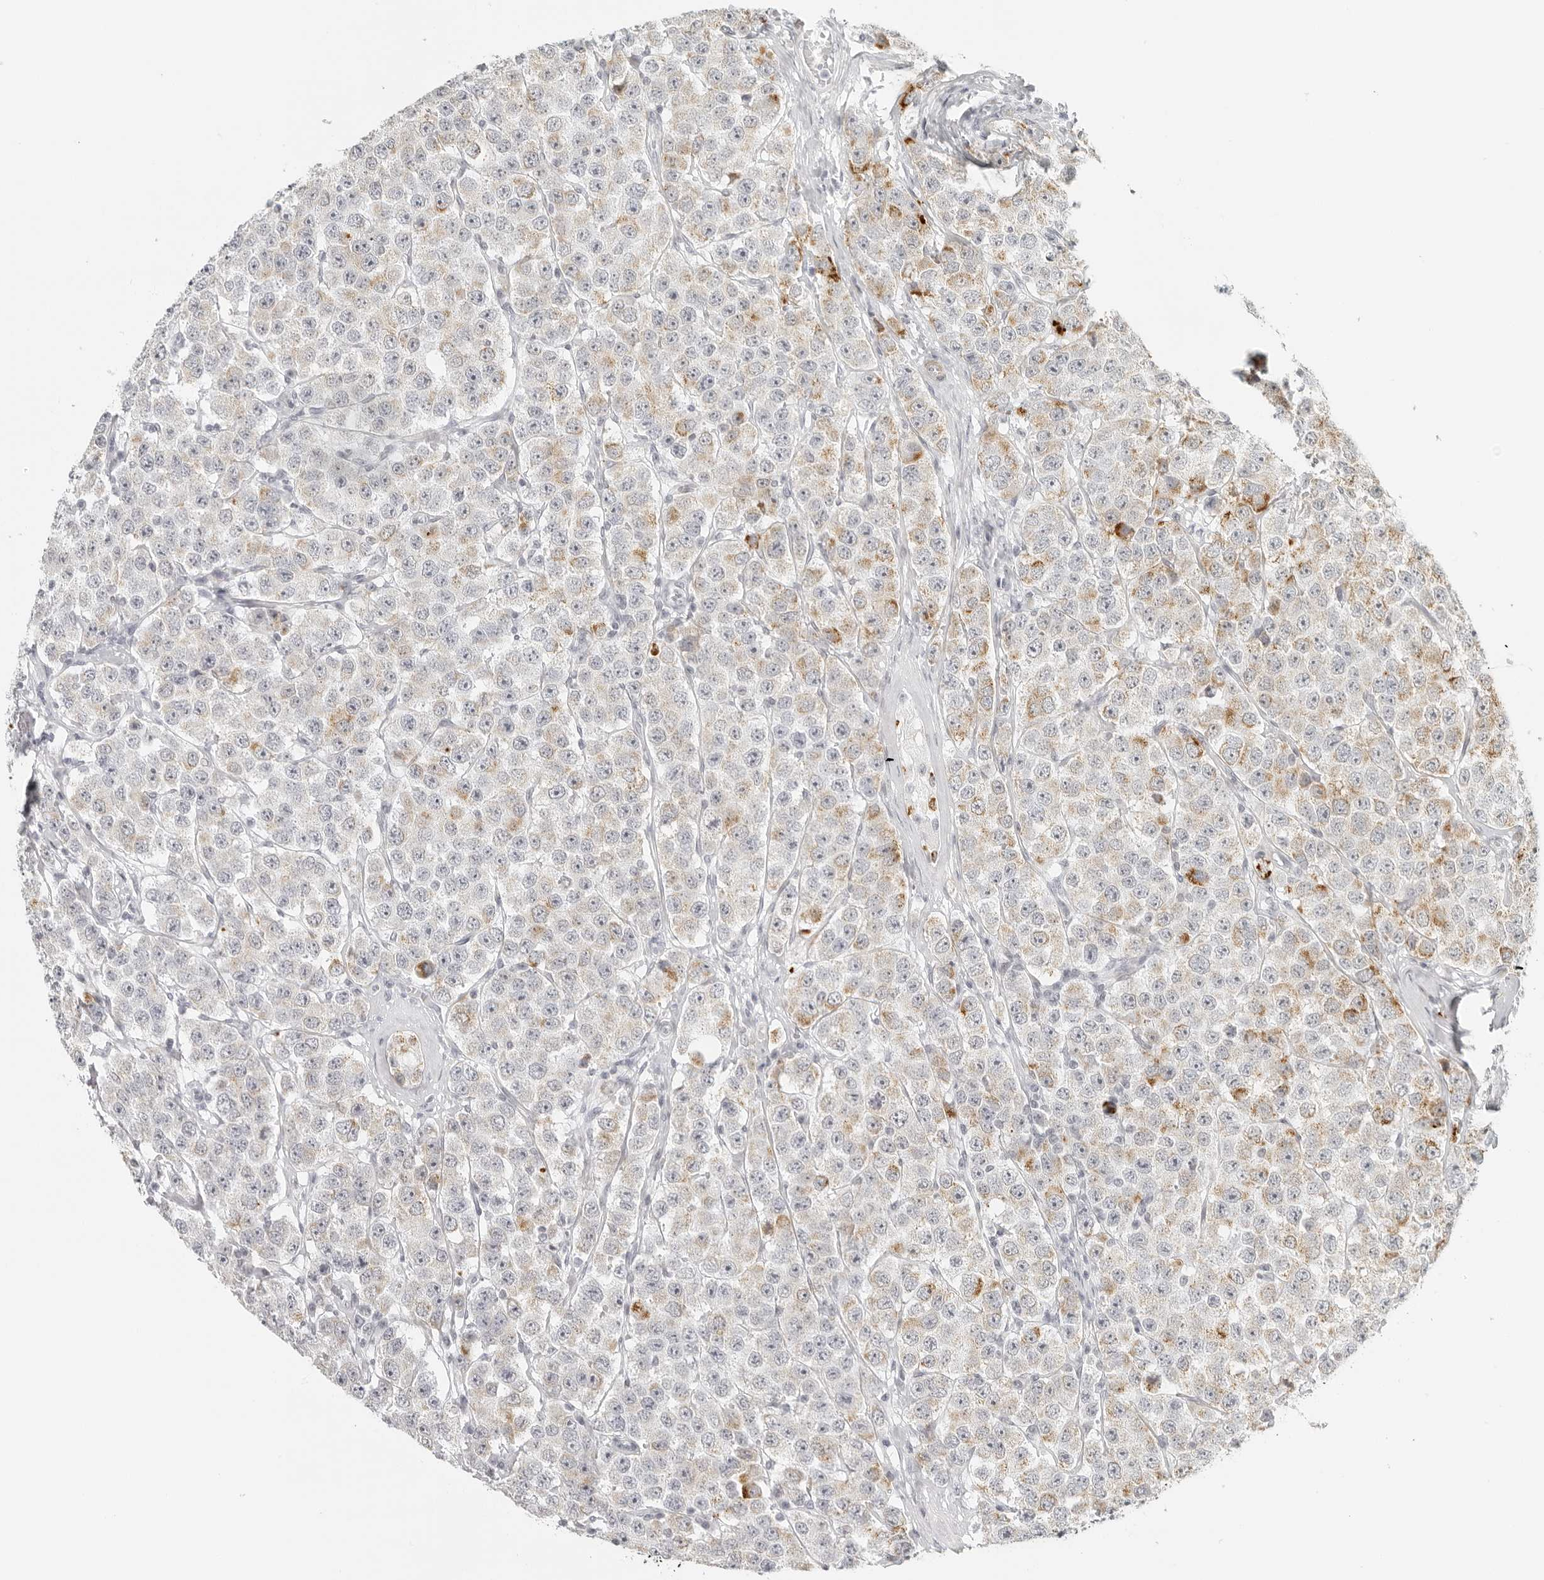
{"staining": {"intensity": "moderate", "quantity": "<25%", "location": "cytoplasmic/membranous"}, "tissue": "testis cancer", "cell_type": "Tumor cells", "image_type": "cancer", "snomed": [{"axis": "morphology", "description": "Seminoma, NOS"}, {"axis": "topography", "description": "Testis"}], "caption": "Tumor cells demonstrate low levels of moderate cytoplasmic/membranous expression in about <25% of cells in human testis cancer.", "gene": "RPS6KC1", "patient": {"sex": "male", "age": 28}}